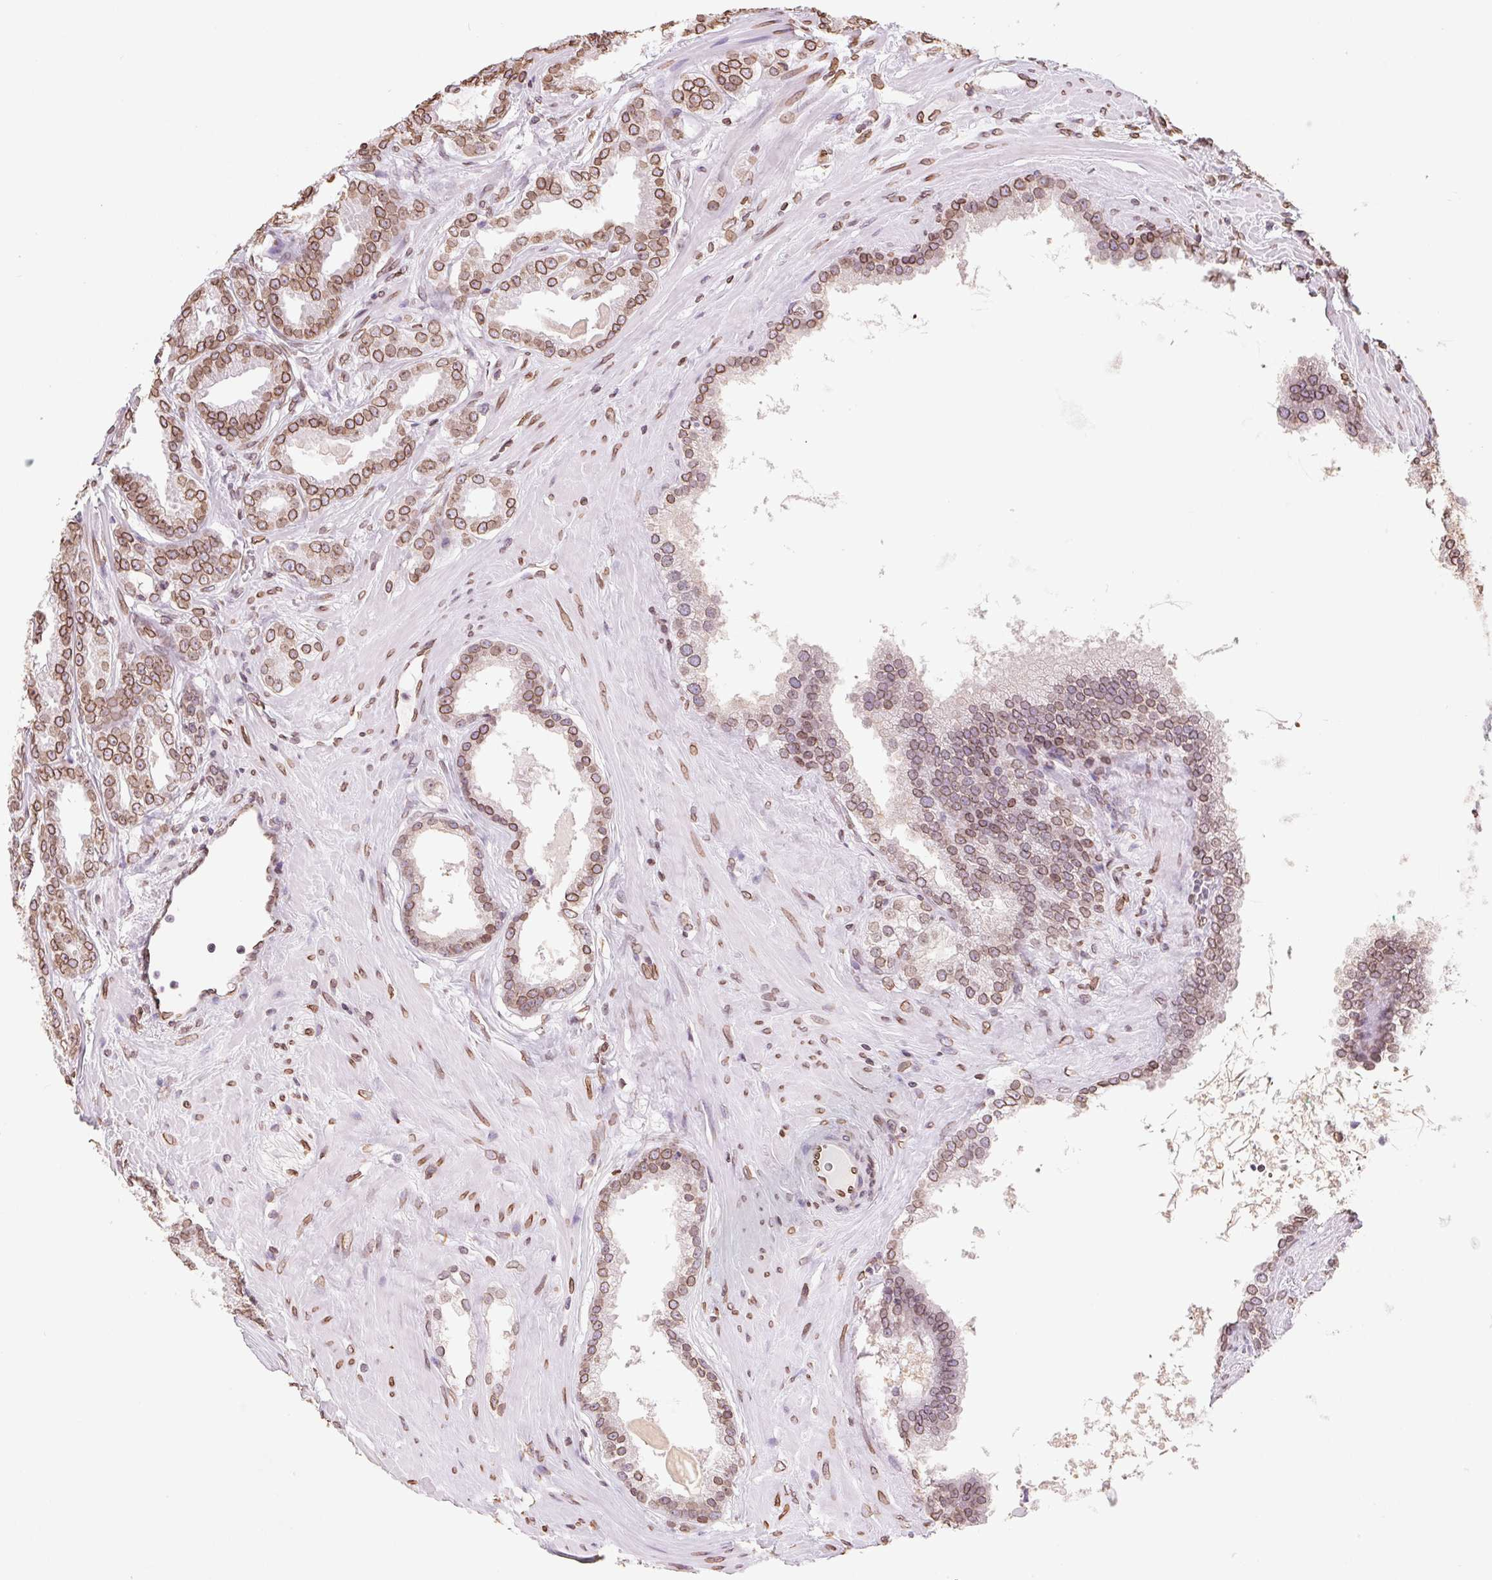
{"staining": {"intensity": "moderate", "quantity": ">75%", "location": "cytoplasmic/membranous,nuclear"}, "tissue": "prostate cancer", "cell_type": "Tumor cells", "image_type": "cancer", "snomed": [{"axis": "morphology", "description": "Adenocarcinoma, Low grade"}, {"axis": "topography", "description": "Prostate"}], "caption": "Immunohistochemical staining of human low-grade adenocarcinoma (prostate) shows moderate cytoplasmic/membranous and nuclear protein expression in approximately >75% of tumor cells.", "gene": "LMNB2", "patient": {"sex": "male", "age": 65}}